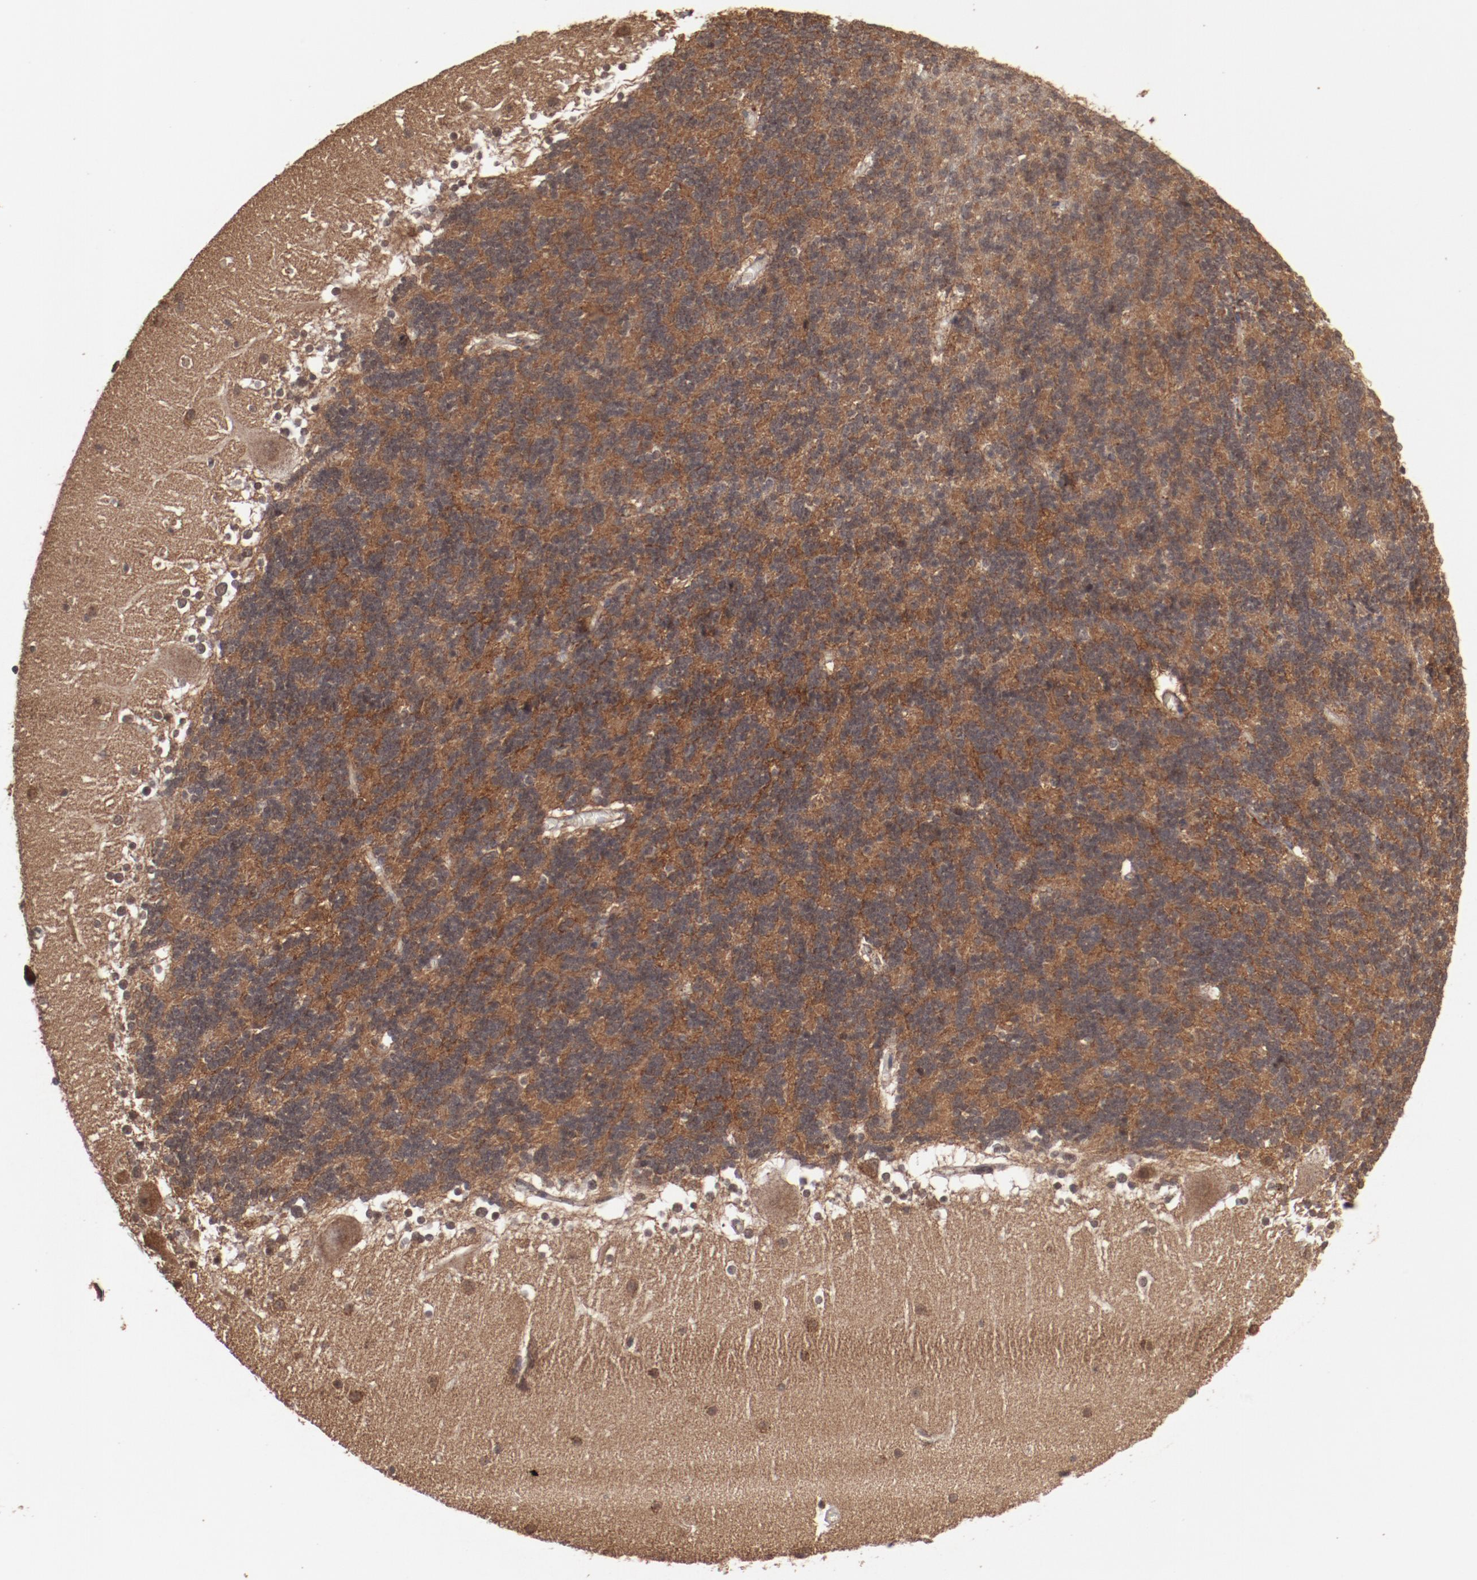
{"staining": {"intensity": "moderate", "quantity": "25%-75%", "location": "cytoplasmic/membranous"}, "tissue": "cerebellum", "cell_type": "Cells in granular layer", "image_type": "normal", "snomed": [{"axis": "morphology", "description": "Normal tissue, NOS"}, {"axis": "topography", "description": "Cerebellum"}], "caption": "The immunohistochemical stain labels moderate cytoplasmic/membranous staining in cells in granular layer of unremarkable cerebellum. The staining was performed using DAB, with brown indicating positive protein expression. Nuclei are stained blue with hematoxylin.", "gene": "TENM1", "patient": {"sex": "female", "age": 19}}